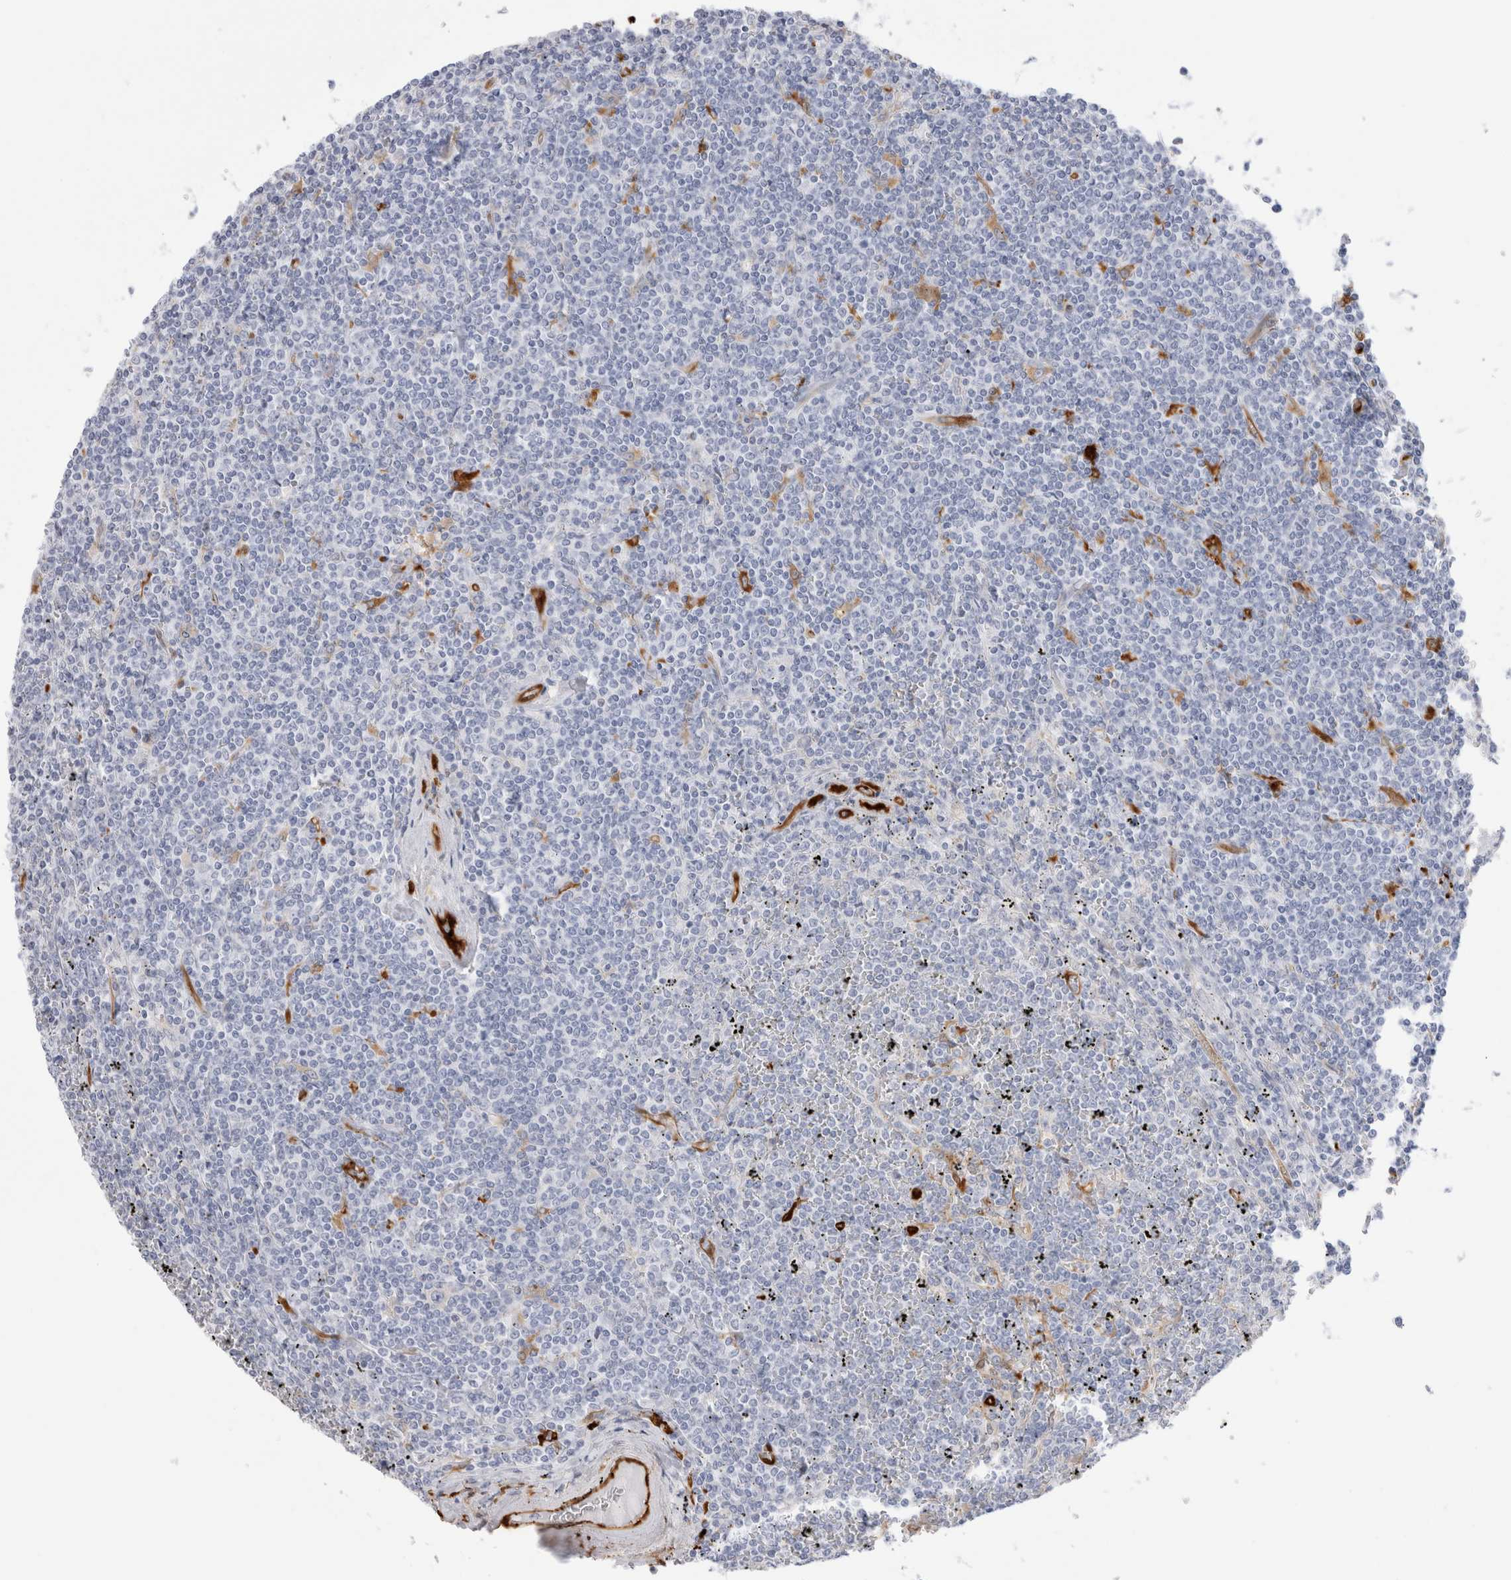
{"staining": {"intensity": "negative", "quantity": "none", "location": "none"}, "tissue": "lymphoma", "cell_type": "Tumor cells", "image_type": "cancer", "snomed": [{"axis": "morphology", "description": "Malignant lymphoma, non-Hodgkin's type, Low grade"}, {"axis": "topography", "description": "Spleen"}], "caption": "Malignant lymphoma, non-Hodgkin's type (low-grade) was stained to show a protein in brown. There is no significant positivity in tumor cells.", "gene": "NAPEPLD", "patient": {"sex": "female", "age": 19}}